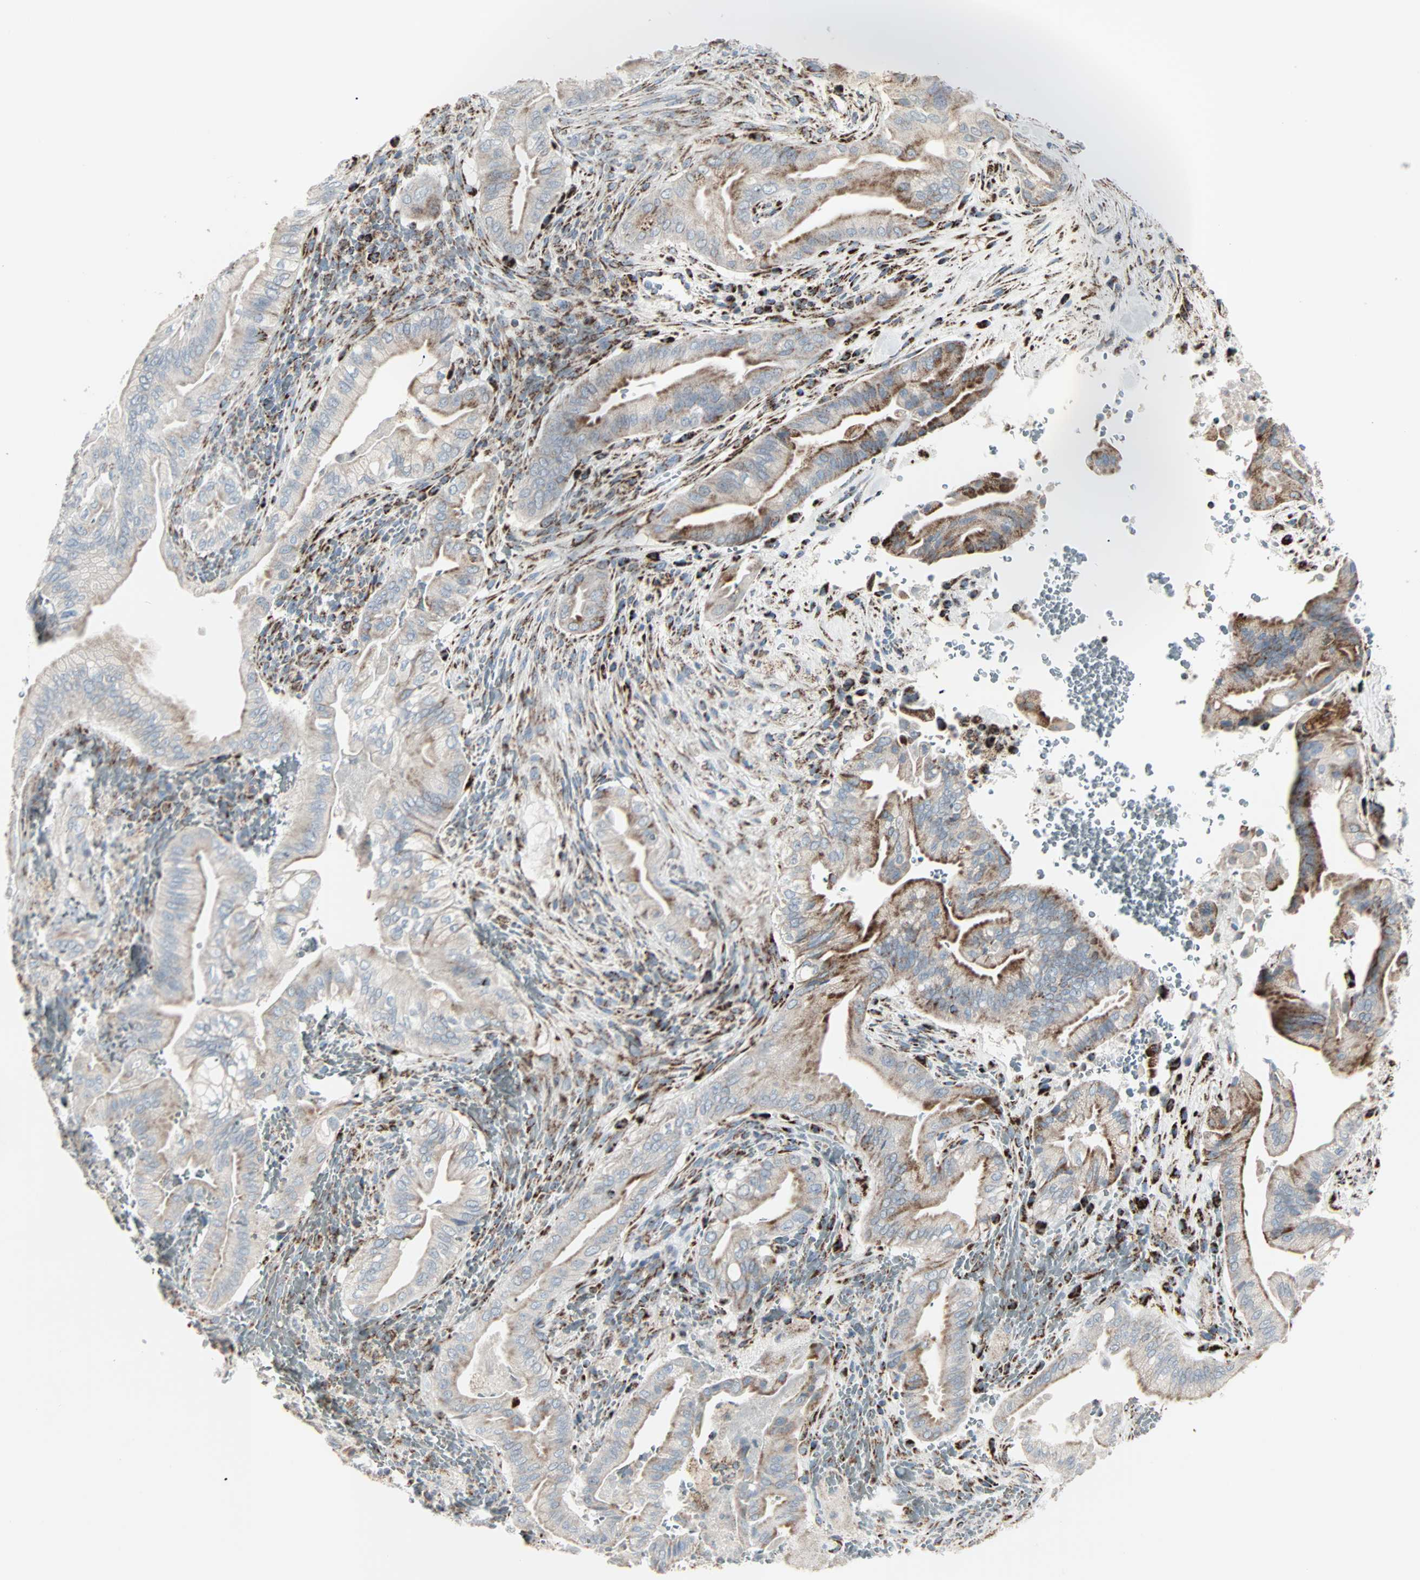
{"staining": {"intensity": "moderate", "quantity": "25%-75%", "location": "cytoplasmic/membranous"}, "tissue": "liver cancer", "cell_type": "Tumor cells", "image_type": "cancer", "snomed": [{"axis": "morphology", "description": "Cholangiocarcinoma"}, {"axis": "topography", "description": "Liver"}], "caption": "The photomicrograph exhibits immunohistochemical staining of liver cancer (cholangiocarcinoma). There is moderate cytoplasmic/membranous expression is seen in about 25%-75% of tumor cells. (DAB IHC, brown staining for protein, blue staining for nuclei).", "gene": "IDH2", "patient": {"sex": "female", "age": 68}}